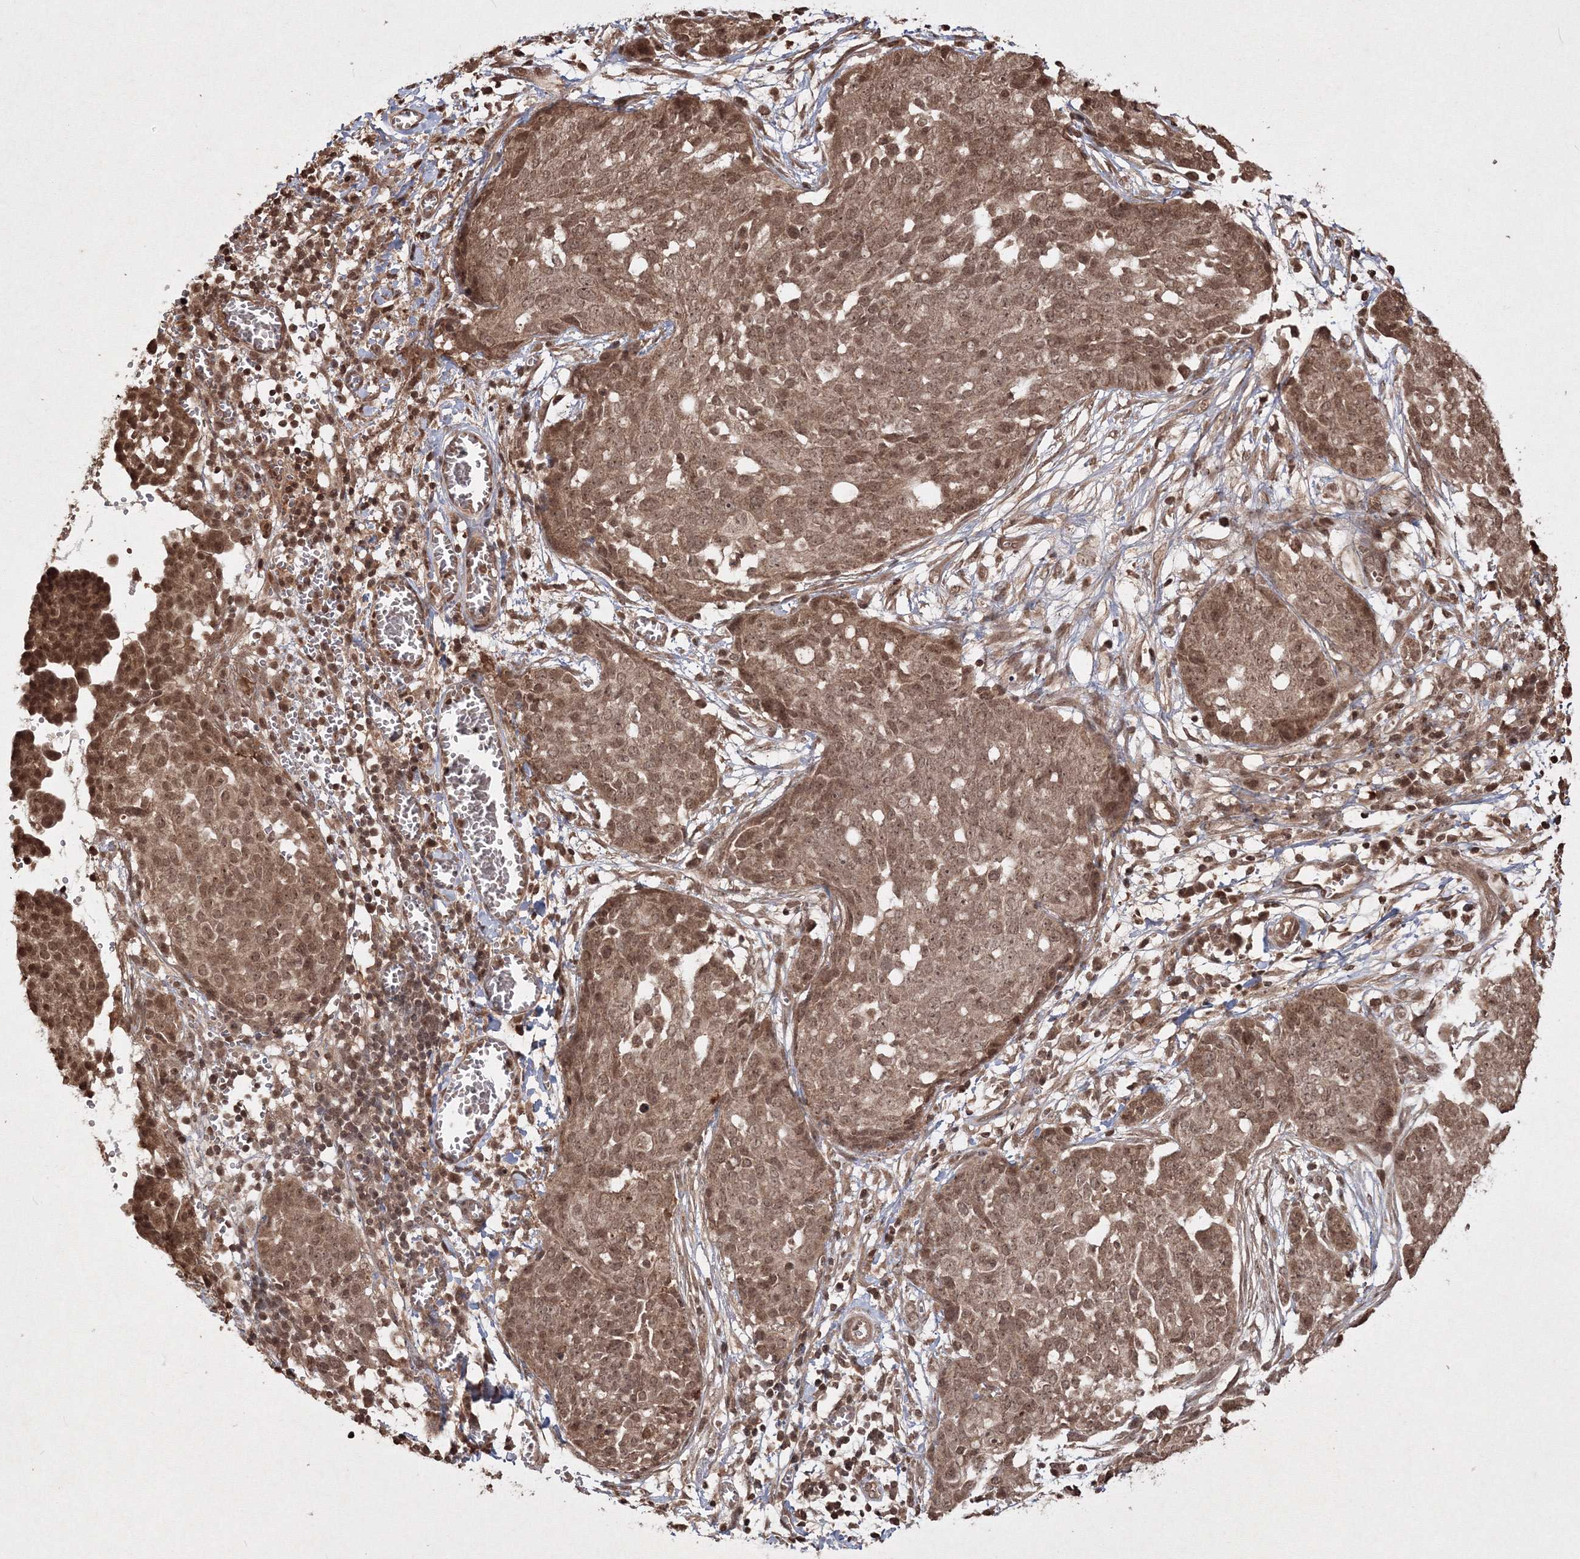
{"staining": {"intensity": "moderate", "quantity": ">75%", "location": "cytoplasmic/membranous,nuclear"}, "tissue": "ovarian cancer", "cell_type": "Tumor cells", "image_type": "cancer", "snomed": [{"axis": "morphology", "description": "Cystadenocarcinoma, serous, NOS"}, {"axis": "topography", "description": "Soft tissue"}, {"axis": "topography", "description": "Ovary"}], "caption": "Ovarian cancer was stained to show a protein in brown. There is medium levels of moderate cytoplasmic/membranous and nuclear positivity in approximately >75% of tumor cells.", "gene": "PEX13", "patient": {"sex": "female", "age": 57}}